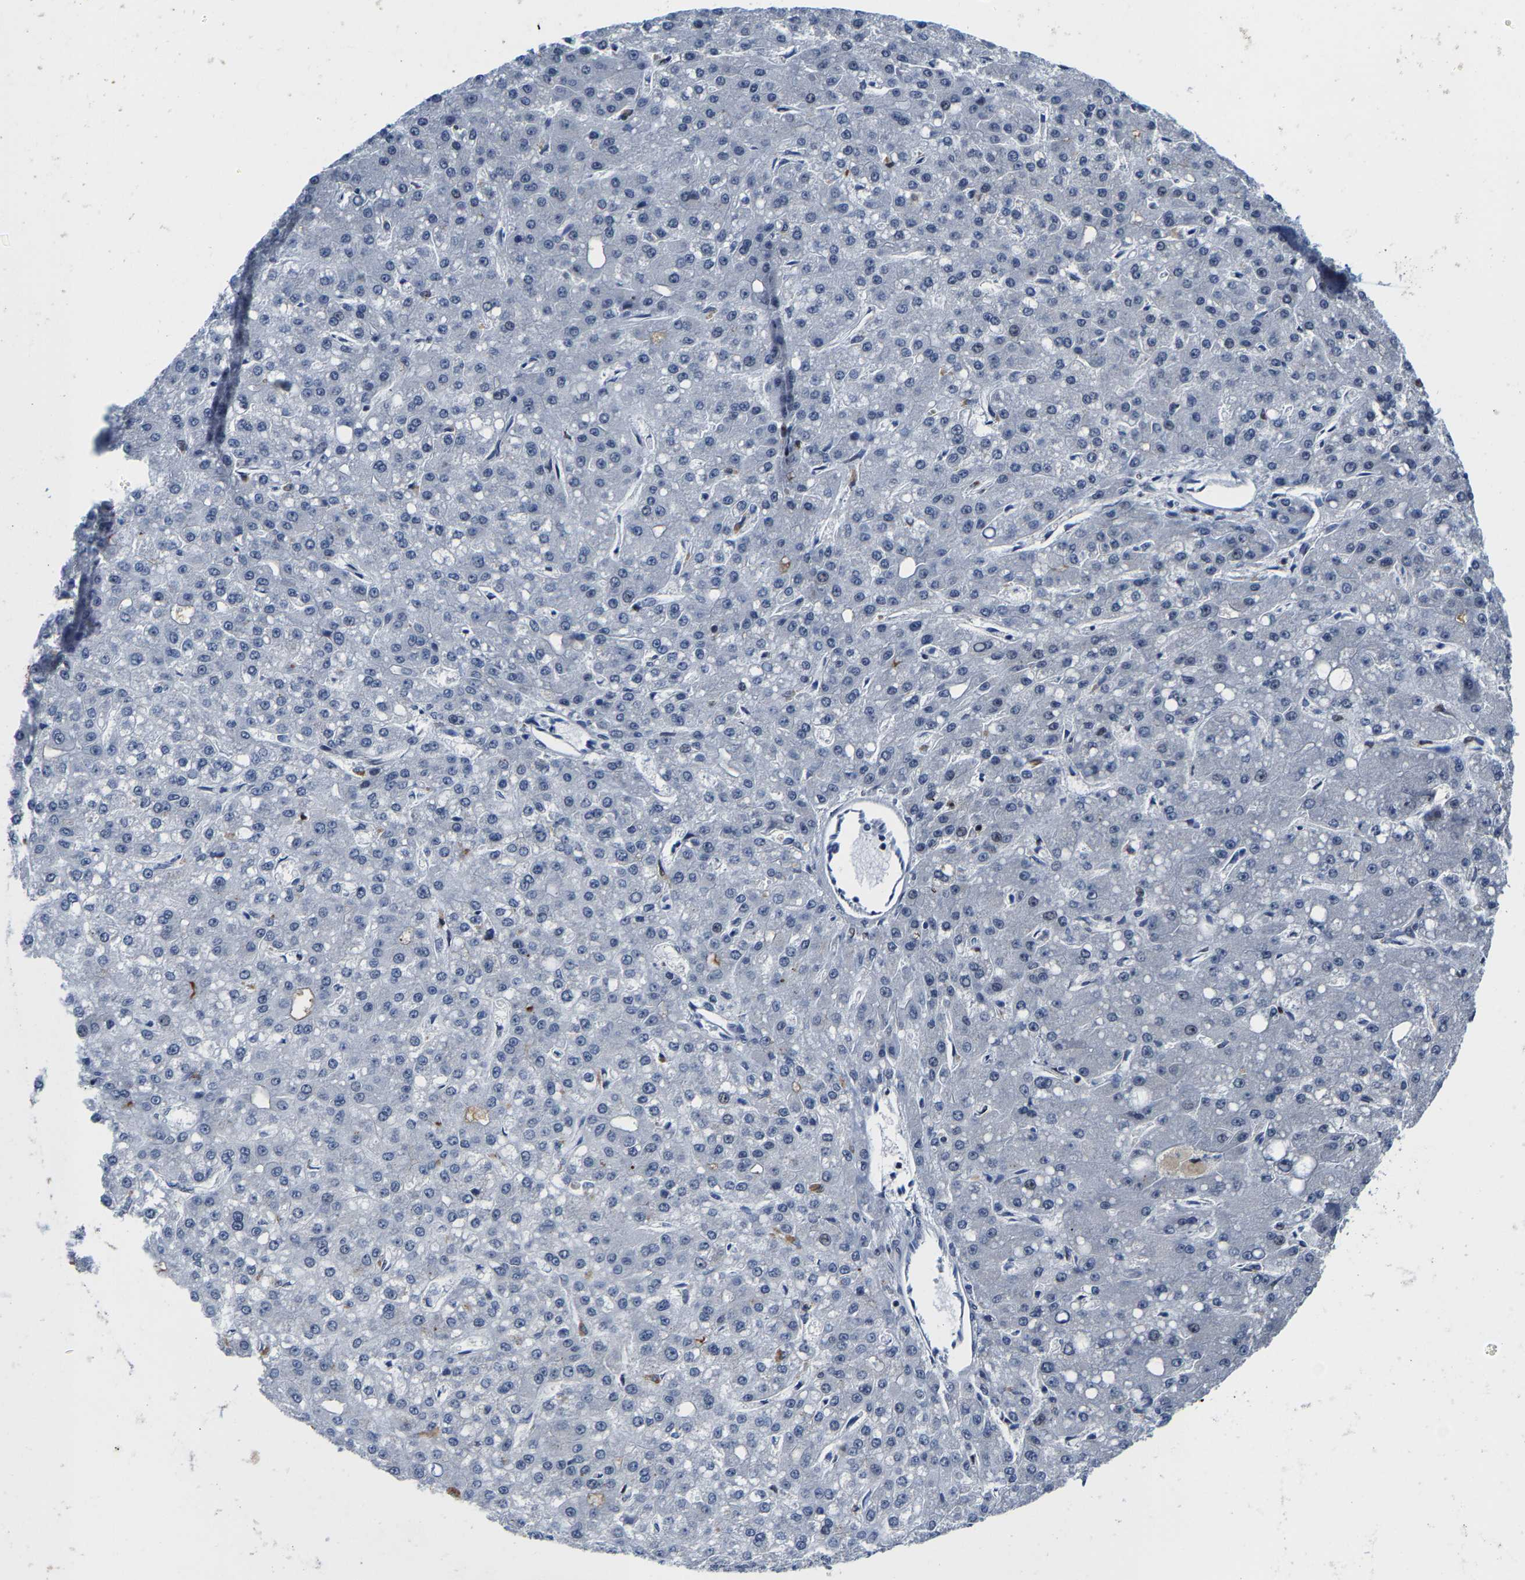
{"staining": {"intensity": "negative", "quantity": "none", "location": "none"}, "tissue": "liver cancer", "cell_type": "Tumor cells", "image_type": "cancer", "snomed": [{"axis": "morphology", "description": "Carcinoma, Hepatocellular, NOS"}, {"axis": "topography", "description": "Liver"}], "caption": "High magnification brightfield microscopy of liver cancer stained with DAB (brown) and counterstained with hematoxylin (blue): tumor cells show no significant positivity.", "gene": "SETD1B", "patient": {"sex": "male", "age": 67}}